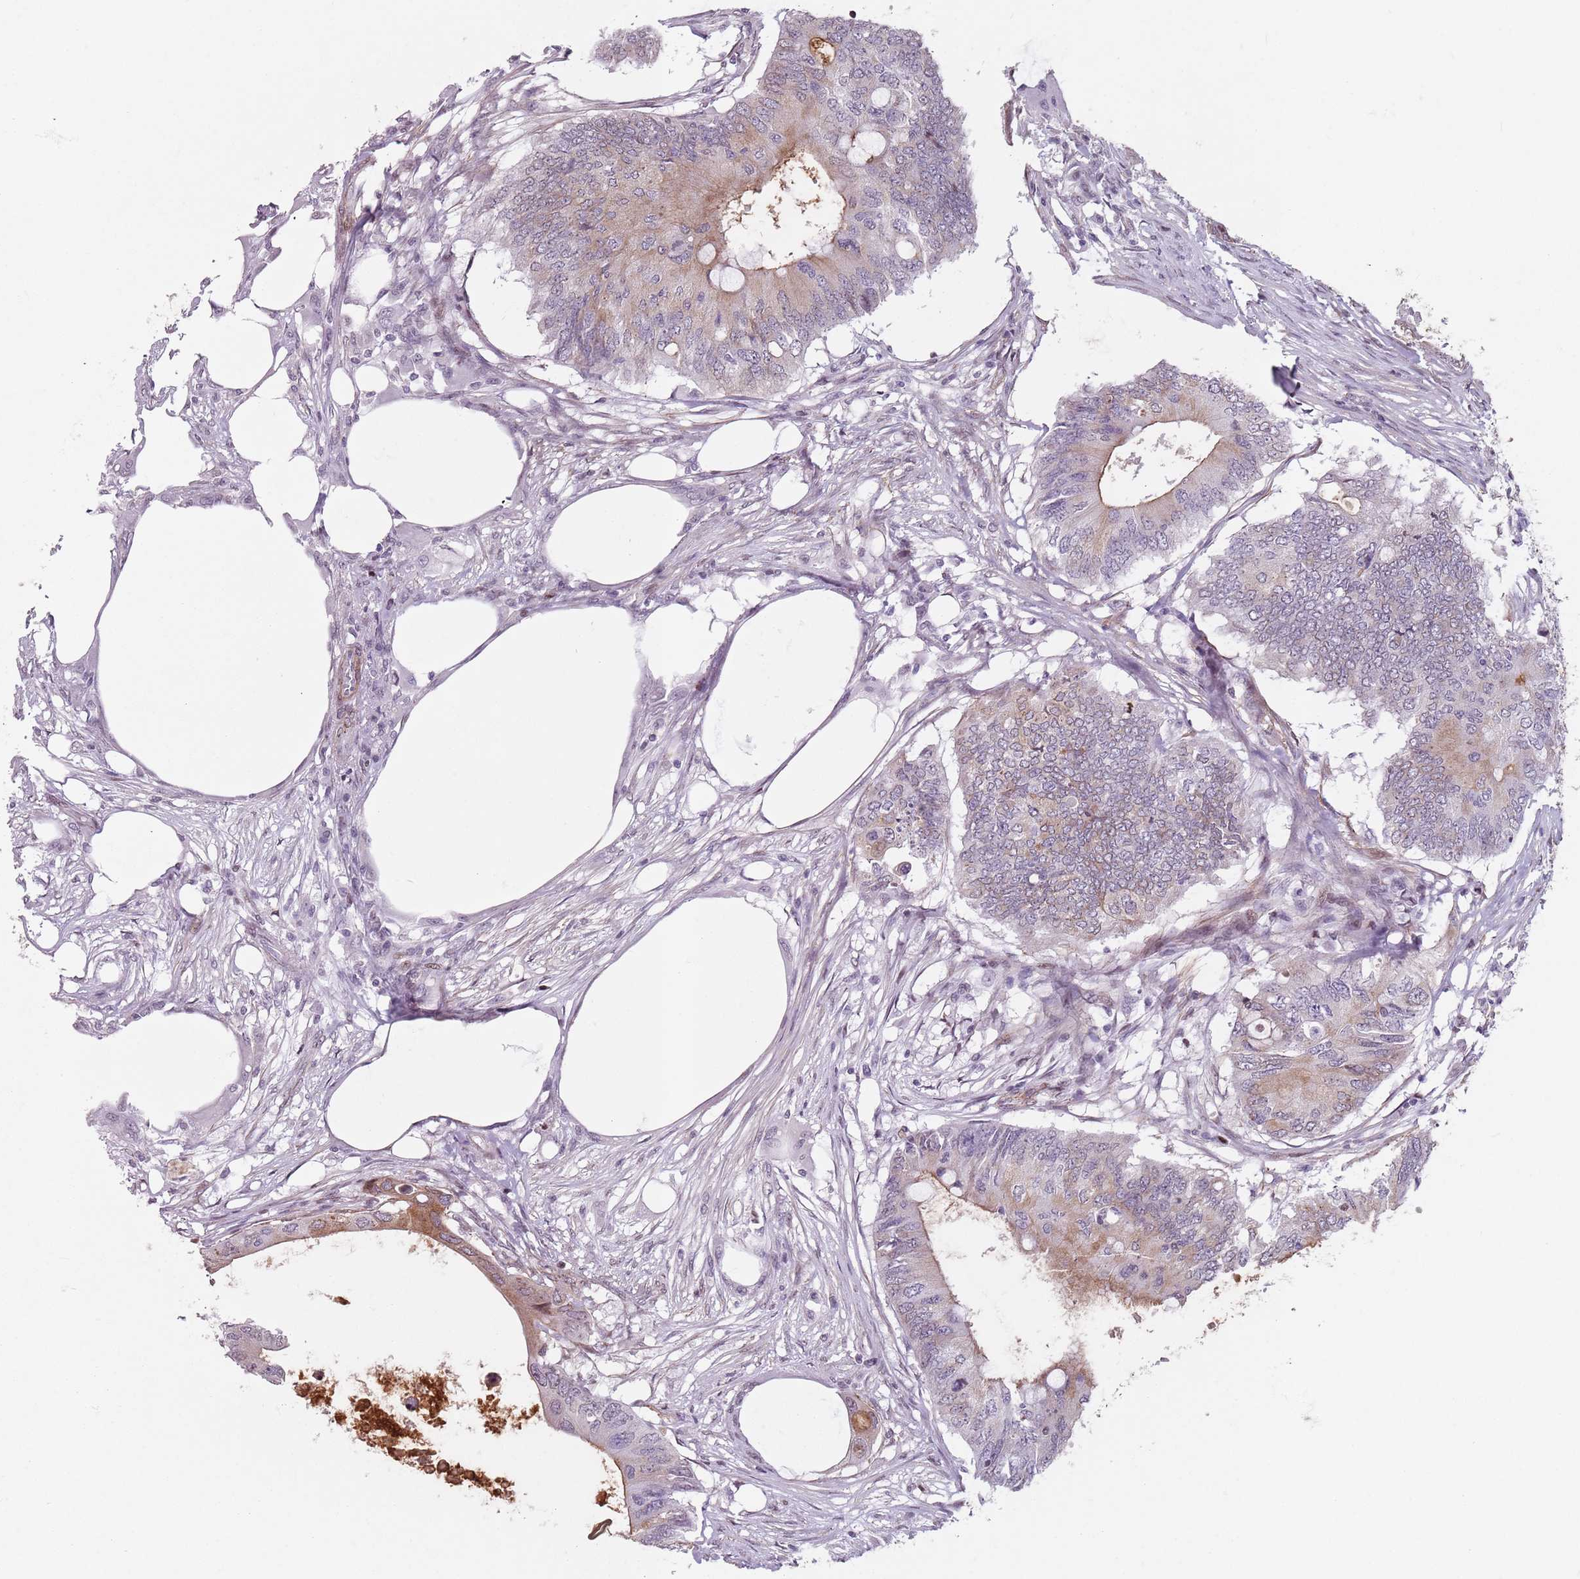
{"staining": {"intensity": "moderate", "quantity": "<25%", "location": "cytoplasmic/membranous"}, "tissue": "colorectal cancer", "cell_type": "Tumor cells", "image_type": "cancer", "snomed": [{"axis": "morphology", "description": "Adenocarcinoma, NOS"}, {"axis": "topography", "description": "Colon"}], "caption": "This photomicrograph reveals colorectal cancer (adenocarcinoma) stained with IHC to label a protein in brown. The cytoplasmic/membranous of tumor cells show moderate positivity for the protein. Nuclei are counter-stained blue.", "gene": "TMC4", "patient": {"sex": "male", "age": 71}}